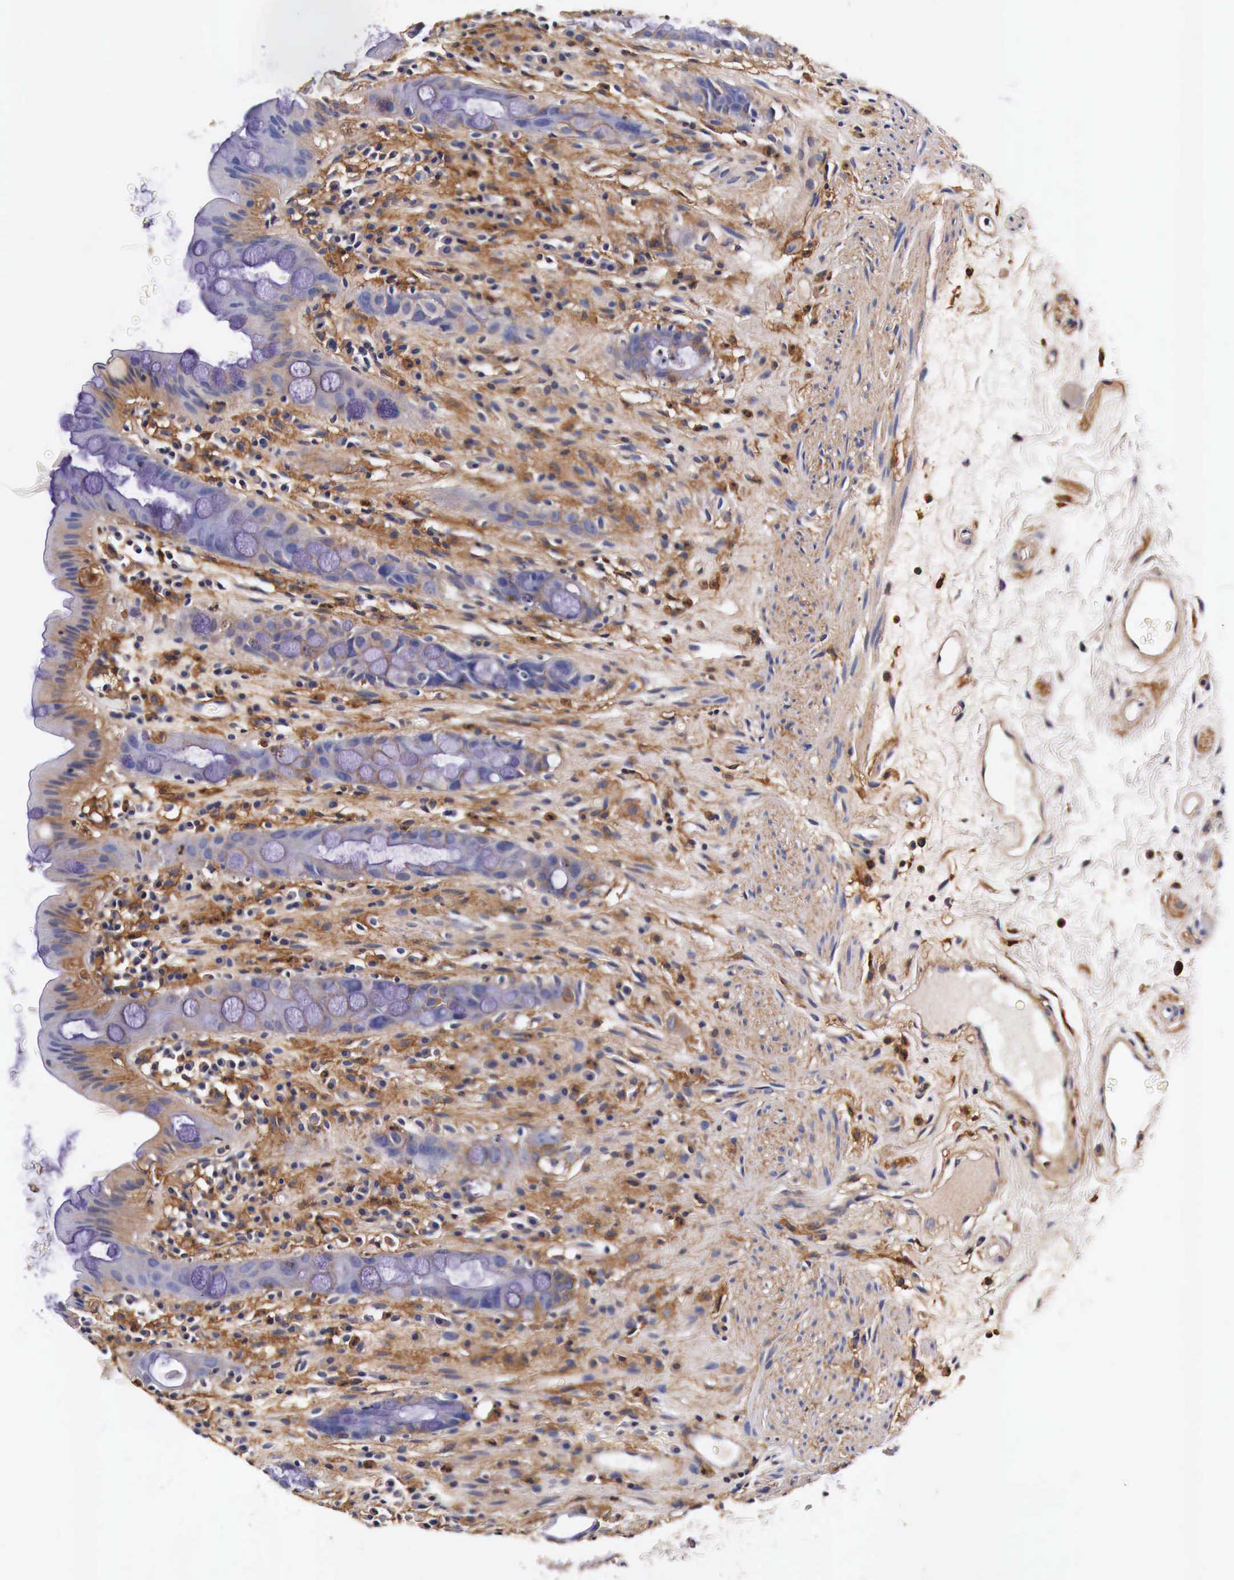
{"staining": {"intensity": "weak", "quantity": ">75%", "location": "cytoplasmic/membranous"}, "tissue": "rectum", "cell_type": "Glandular cells", "image_type": "normal", "snomed": [{"axis": "morphology", "description": "Normal tissue, NOS"}, {"axis": "topography", "description": "Rectum"}], "caption": "Immunohistochemical staining of benign human rectum displays weak cytoplasmic/membranous protein positivity in about >75% of glandular cells. (IHC, brightfield microscopy, high magnification).", "gene": "RP2", "patient": {"sex": "female", "age": 60}}